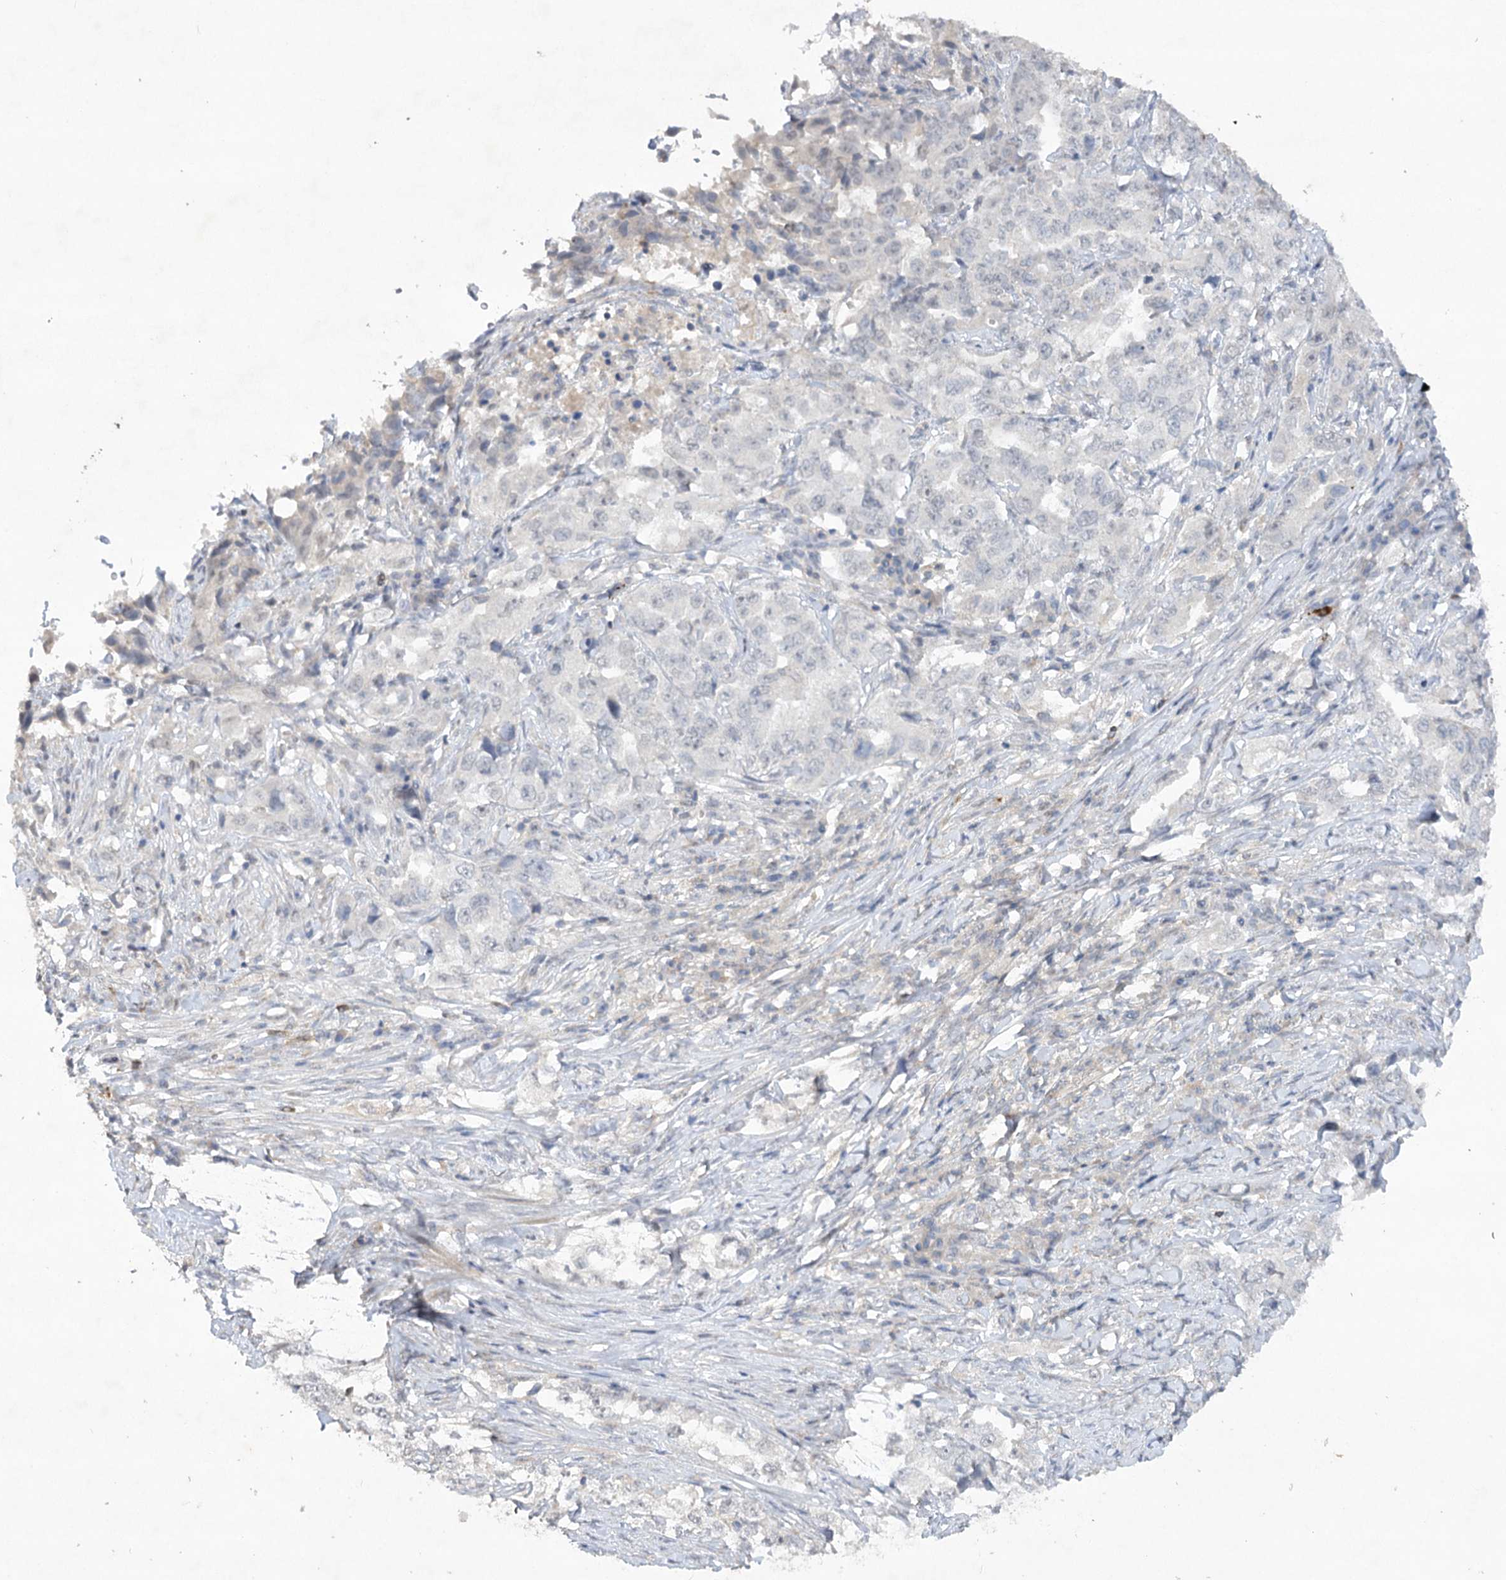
{"staining": {"intensity": "negative", "quantity": "none", "location": "none"}, "tissue": "lung cancer", "cell_type": "Tumor cells", "image_type": "cancer", "snomed": [{"axis": "morphology", "description": "Adenocarcinoma, NOS"}, {"axis": "topography", "description": "Lung"}], "caption": "This is an immunohistochemistry (IHC) micrograph of lung cancer. There is no positivity in tumor cells.", "gene": "TRAF3IP1", "patient": {"sex": "female", "age": 51}}